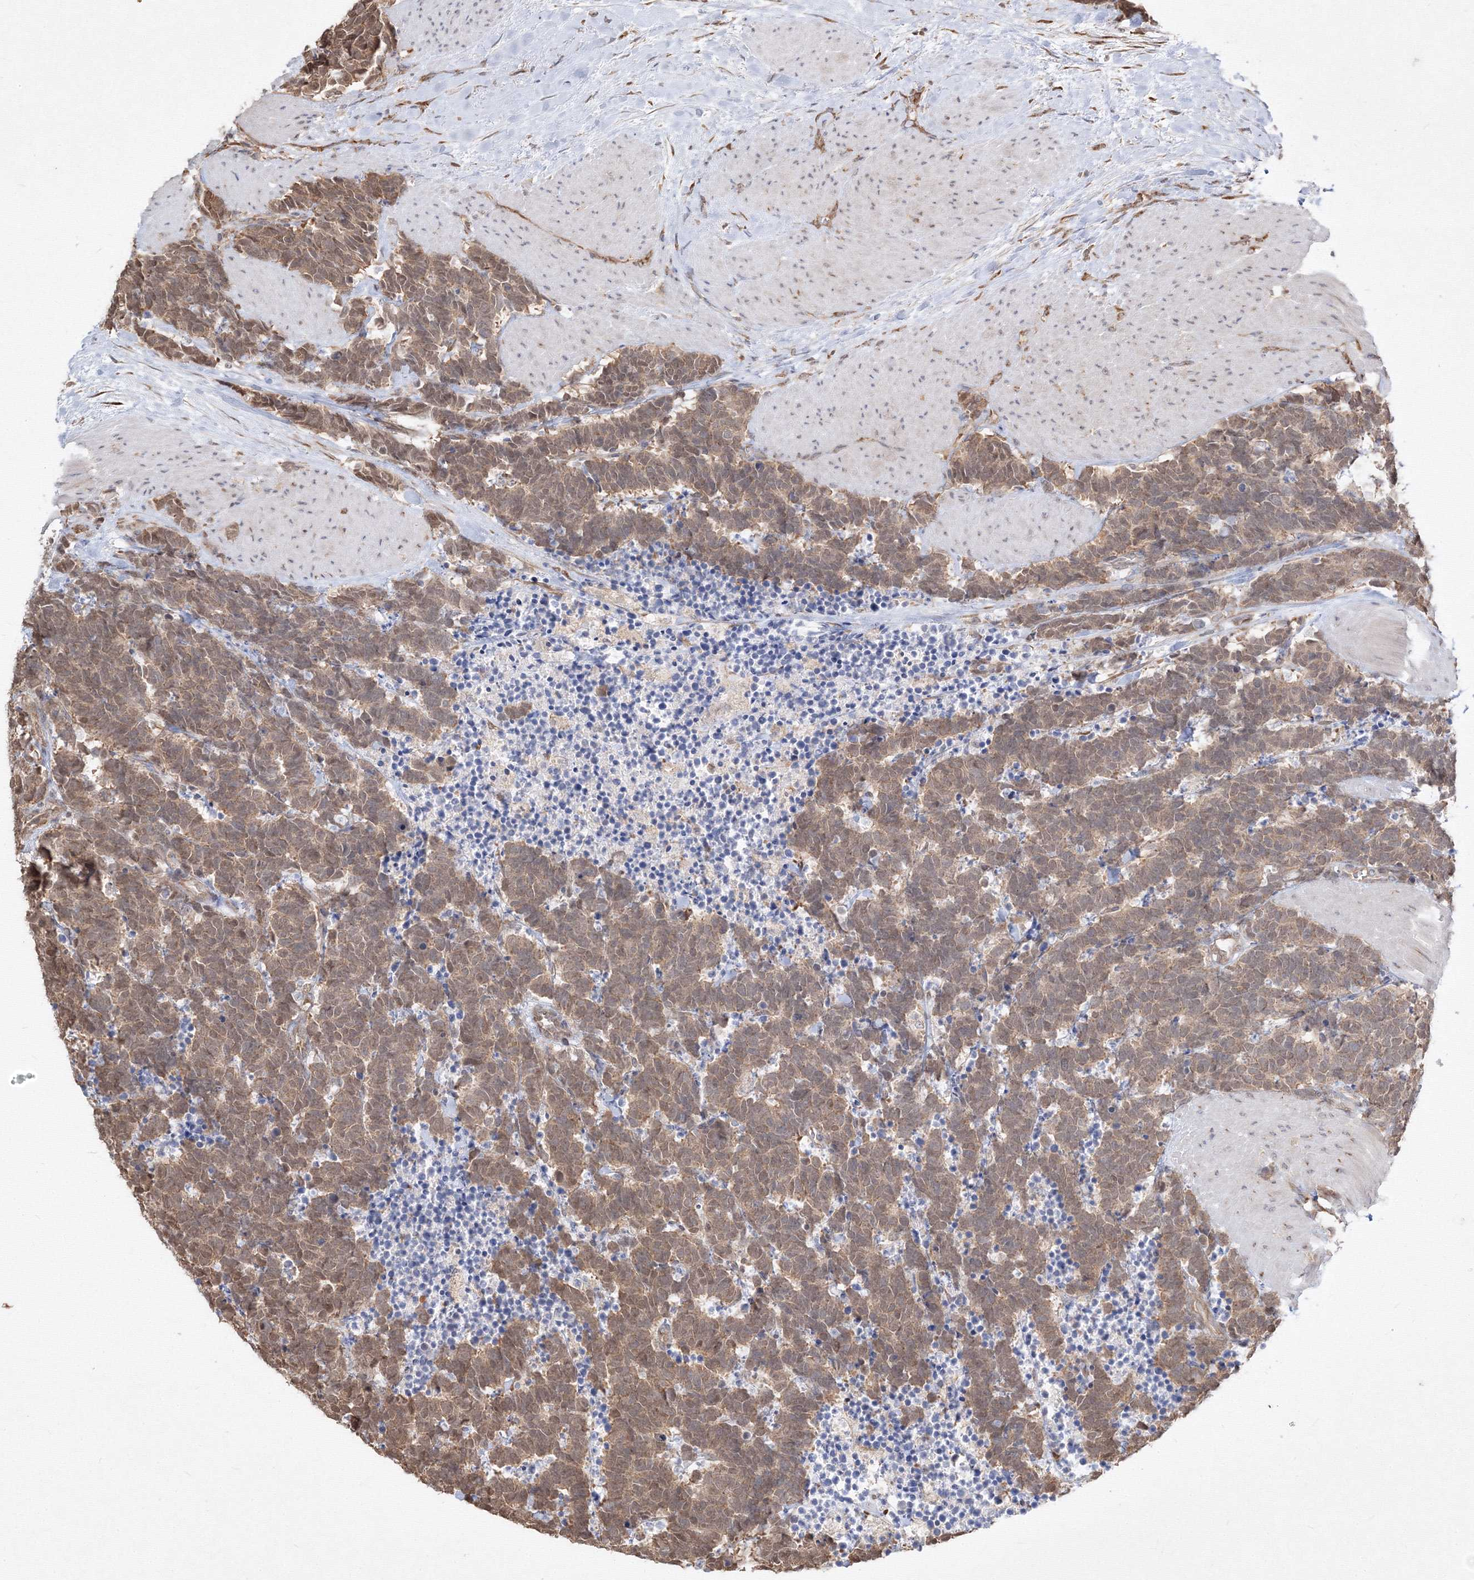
{"staining": {"intensity": "moderate", "quantity": ">75%", "location": "cytoplasmic/membranous,nuclear"}, "tissue": "carcinoid", "cell_type": "Tumor cells", "image_type": "cancer", "snomed": [{"axis": "morphology", "description": "Carcinoma, NOS"}, {"axis": "morphology", "description": "Carcinoid, malignant, NOS"}, {"axis": "topography", "description": "Urinary bladder"}], "caption": "DAB immunohistochemical staining of carcinoid (malignant) shows moderate cytoplasmic/membranous and nuclear protein positivity in about >75% of tumor cells.", "gene": "FBXL8", "patient": {"sex": "male", "age": 57}}